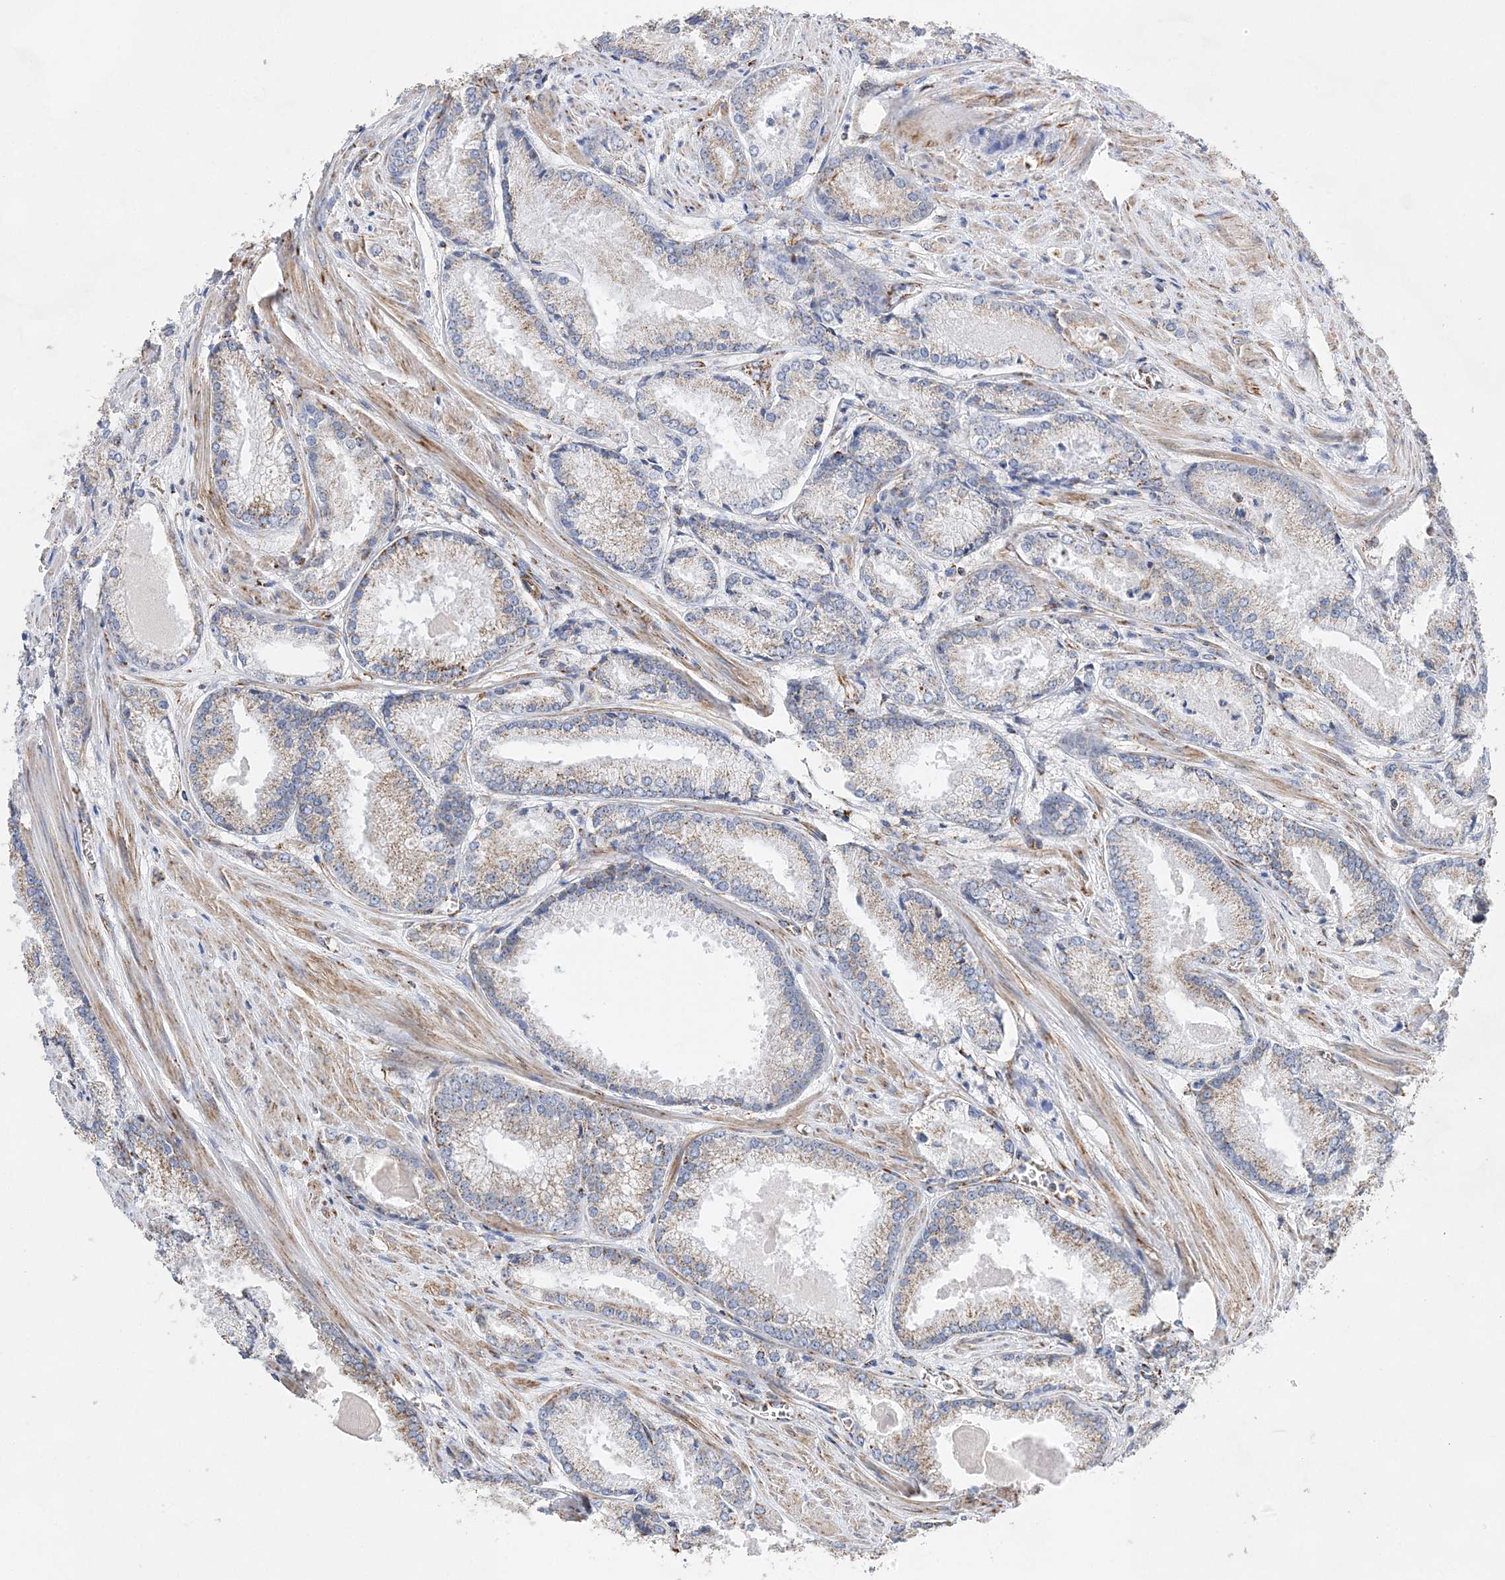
{"staining": {"intensity": "weak", "quantity": "<25%", "location": "cytoplasmic/membranous"}, "tissue": "prostate cancer", "cell_type": "Tumor cells", "image_type": "cancer", "snomed": [{"axis": "morphology", "description": "Adenocarcinoma, Low grade"}, {"axis": "topography", "description": "Prostate"}], "caption": "There is no significant expression in tumor cells of prostate adenocarcinoma (low-grade).", "gene": "ACOT9", "patient": {"sex": "male", "age": 54}}